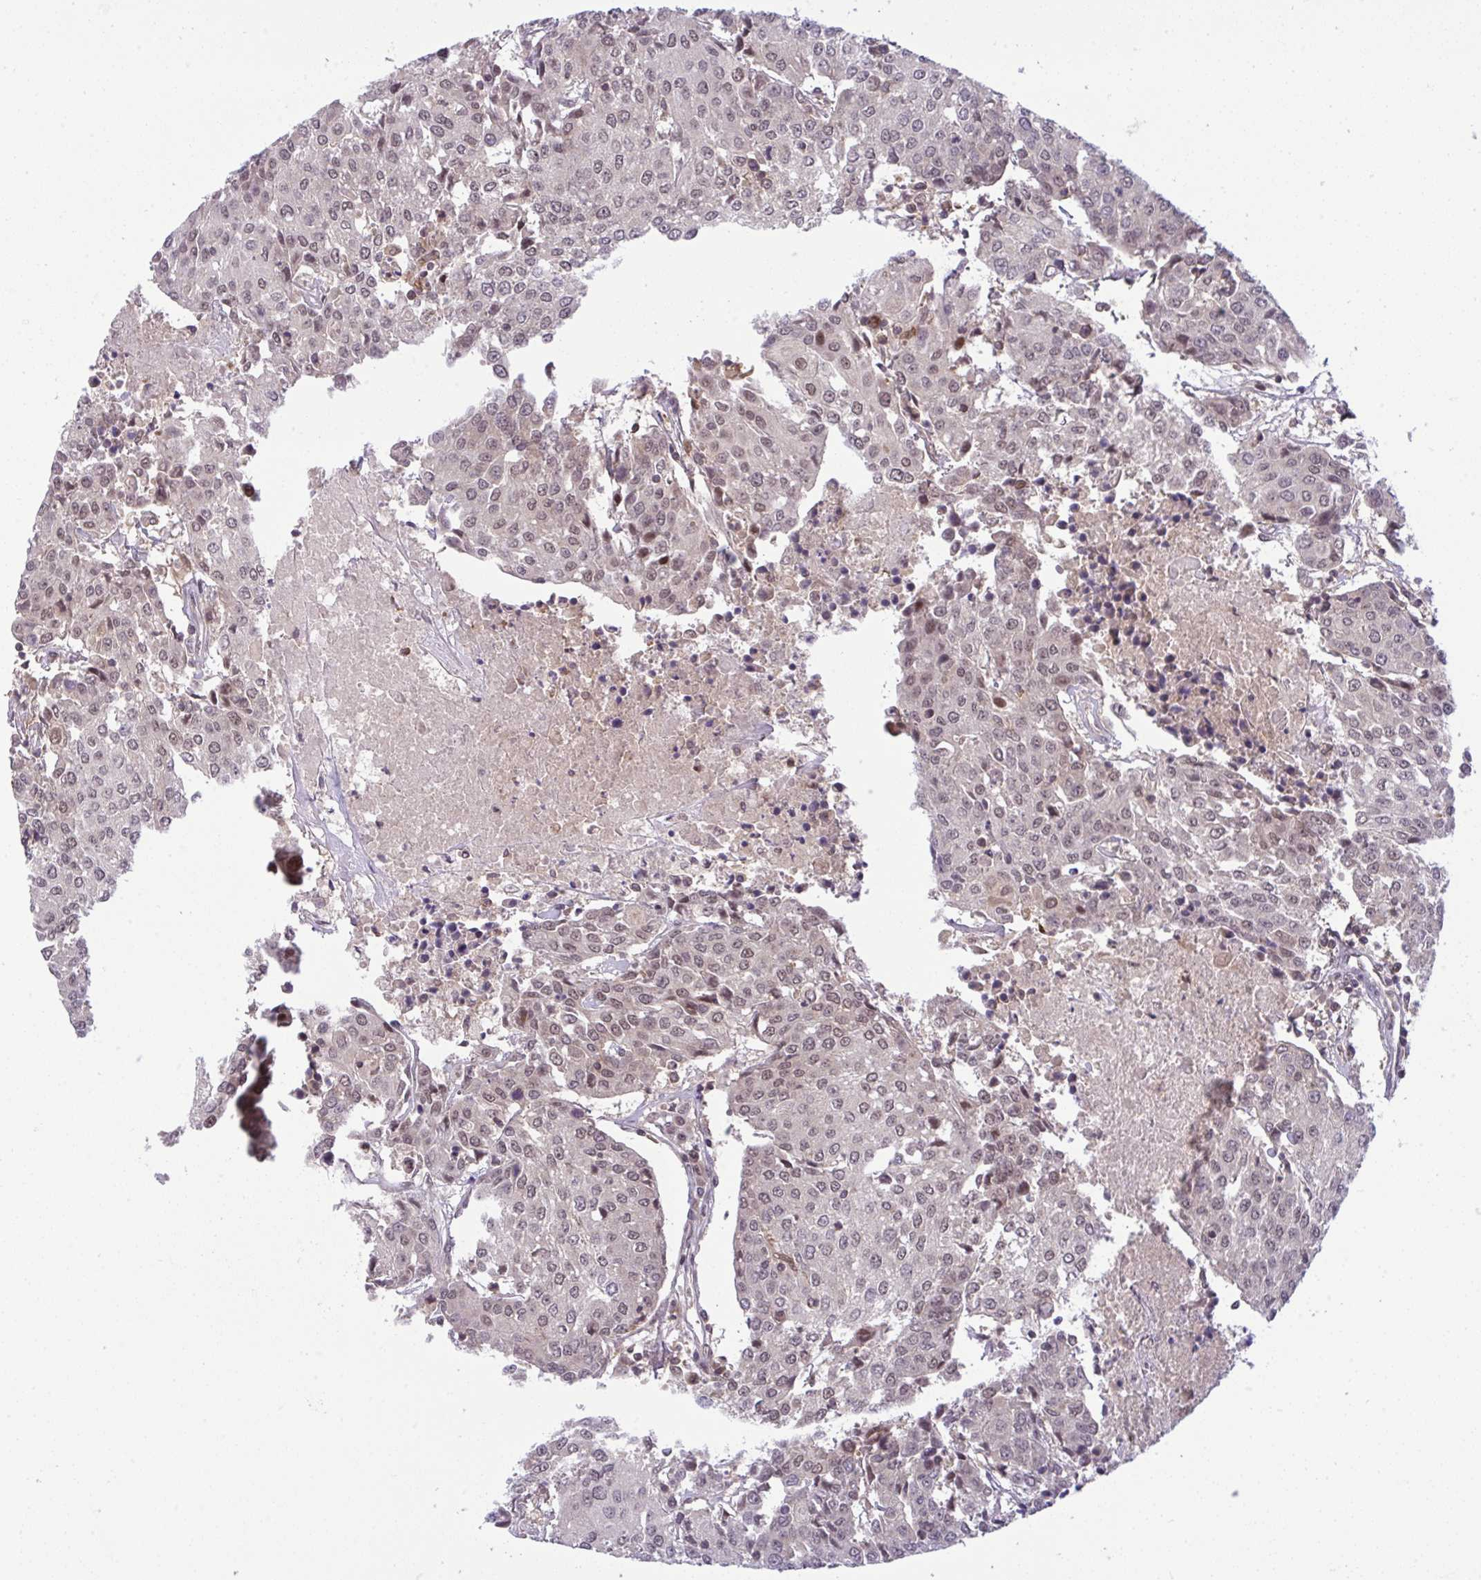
{"staining": {"intensity": "weak", "quantity": ">75%", "location": "nuclear"}, "tissue": "urothelial cancer", "cell_type": "Tumor cells", "image_type": "cancer", "snomed": [{"axis": "morphology", "description": "Urothelial carcinoma, High grade"}, {"axis": "topography", "description": "Urinary bladder"}], "caption": "A brown stain highlights weak nuclear expression of a protein in human urothelial cancer tumor cells.", "gene": "KLF2", "patient": {"sex": "female", "age": 85}}